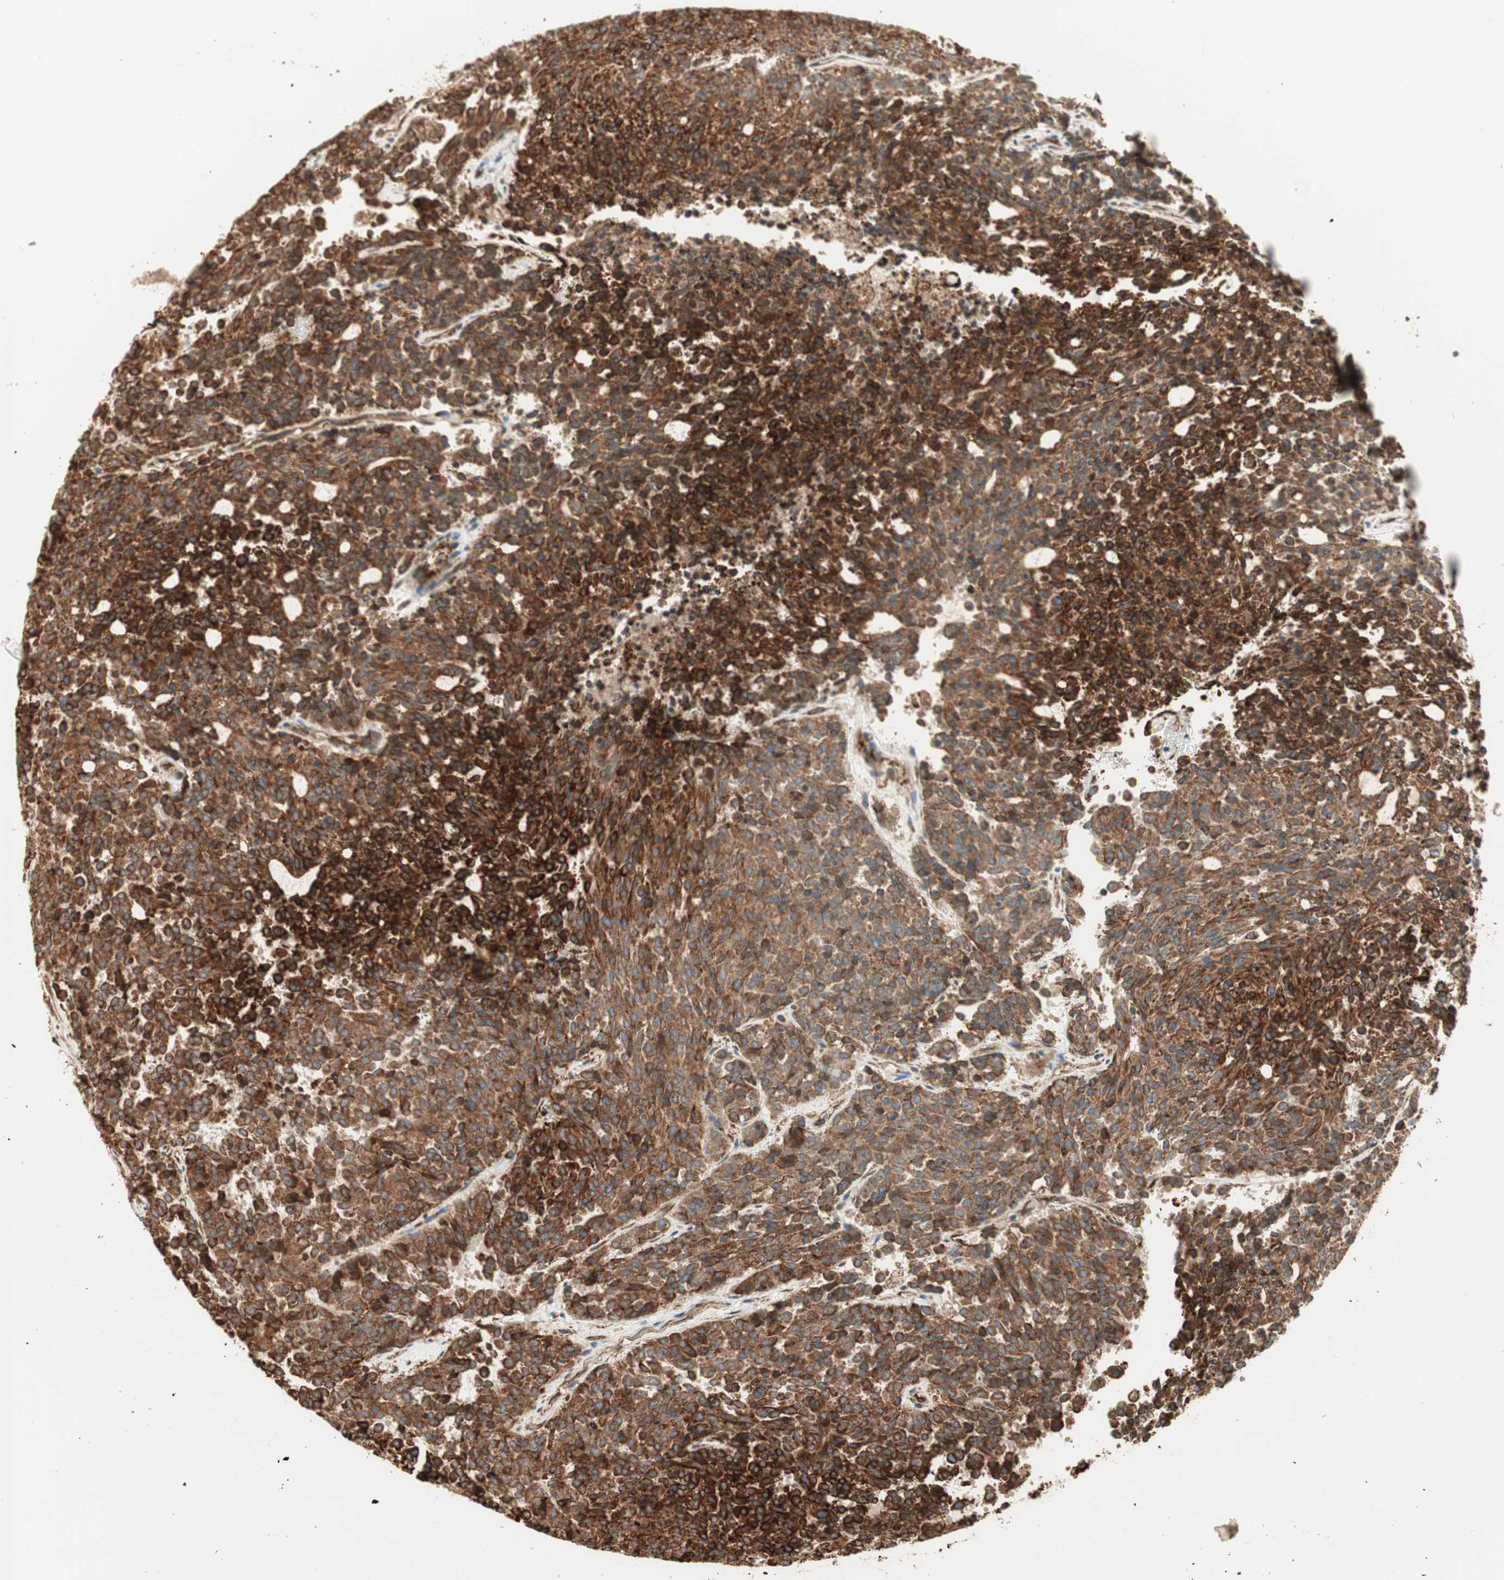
{"staining": {"intensity": "strong", "quantity": ">75%", "location": "cytoplasmic/membranous"}, "tissue": "carcinoid", "cell_type": "Tumor cells", "image_type": "cancer", "snomed": [{"axis": "morphology", "description": "Carcinoid, malignant, NOS"}, {"axis": "topography", "description": "Pancreas"}], "caption": "A high-resolution micrograph shows immunohistochemistry staining of malignant carcinoid, which reveals strong cytoplasmic/membranous staining in about >75% of tumor cells.", "gene": "P4HA1", "patient": {"sex": "female", "age": 54}}